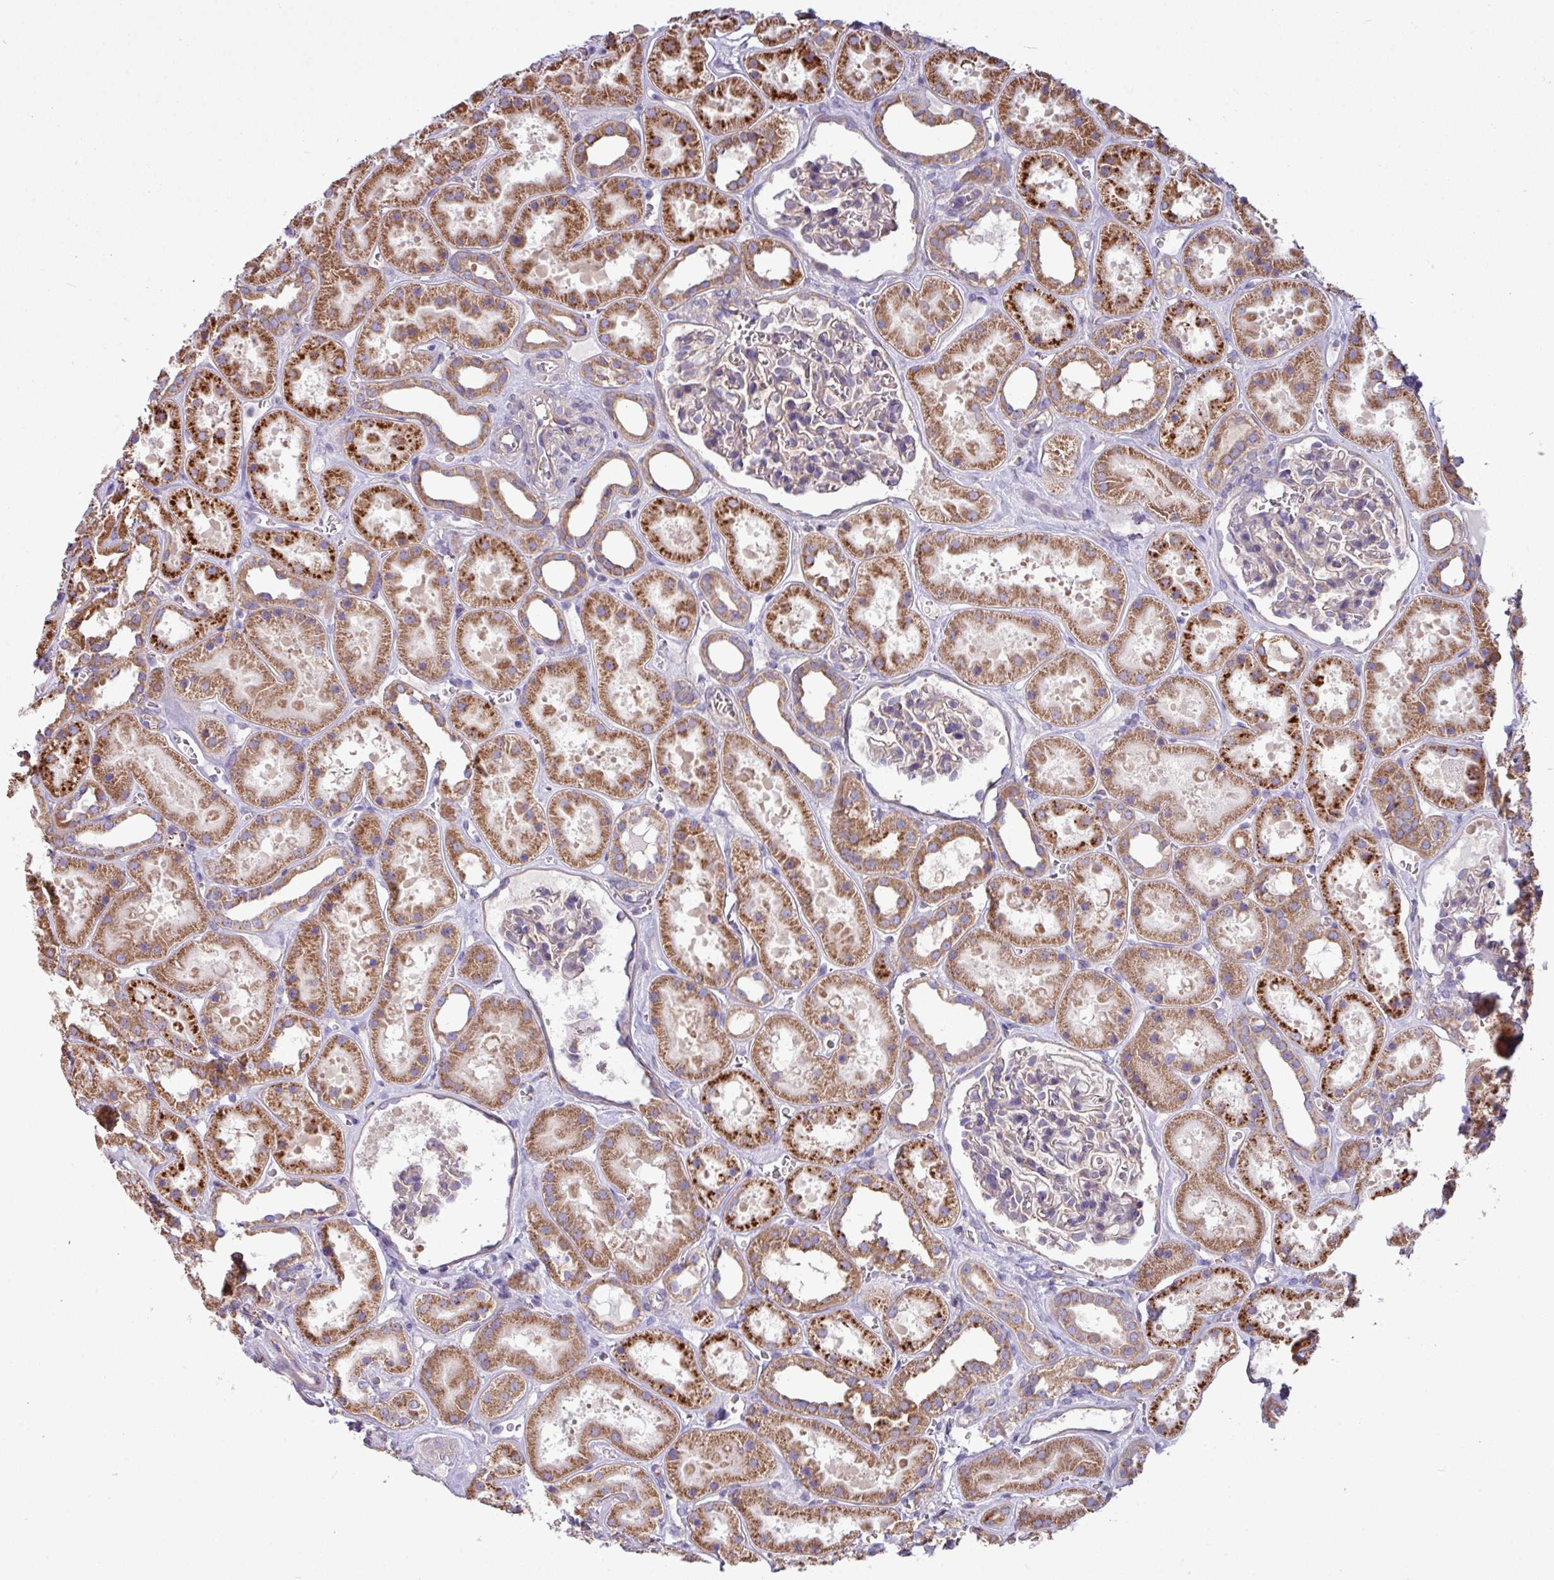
{"staining": {"intensity": "moderate", "quantity": "<25%", "location": "cytoplasmic/membranous"}, "tissue": "kidney", "cell_type": "Cells in glomeruli", "image_type": "normal", "snomed": [{"axis": "morphology", "description": "Normal tissue, NOS"}, {"axis": "topography", "description": "Kidney"}], "caption": "This image demonstrates immunohistochemistry (IHC) staining of unremarkable kidney, with low moderate cytoplasmic/membranous staining in about <25% of cells in glomeruli.", "gene": "PPM1J", "patient": {"sex": "female", "age": 41}}